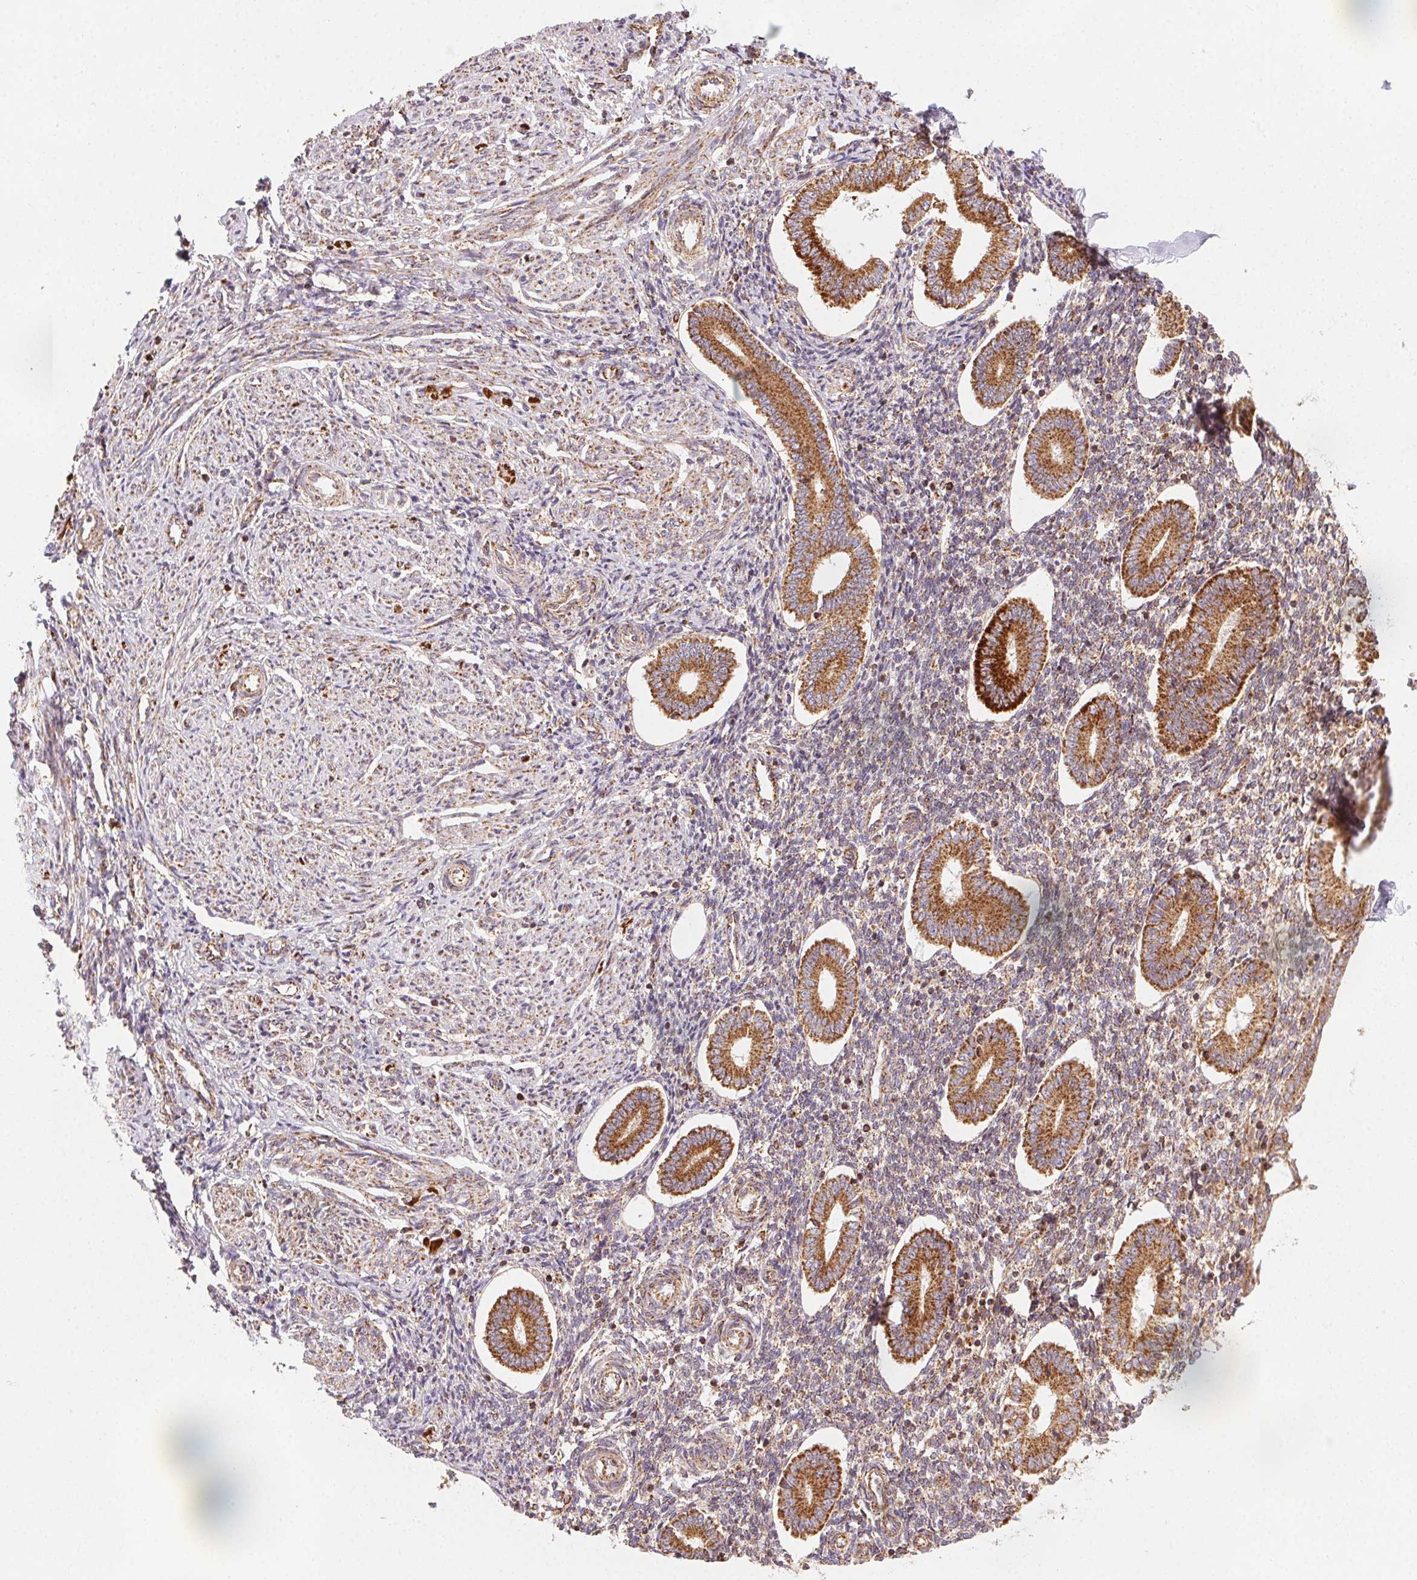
{"staining": {"intensity": "moderate", "quantity": "25%-75%", "location": "cytoplasmic/membranous"}, "tissue": "endometrium", "cell_type": "Cells in endometrial stroma", "image_type": "normal", "snomed": [{"axis": "morphology", "description": "Normal tissue, NOS"}, {"axis": "topography", "description": "Endometrium"}], "caption": "About 25%-75% of cells in endometrial stroma in unremarkable human endometrium reveal moderate cytoplasmic/membranous protein staining as visualized by brown immunohistochemical staining.", "gene": "CLPB", "patient": {"sex": "female", "age": 40}}